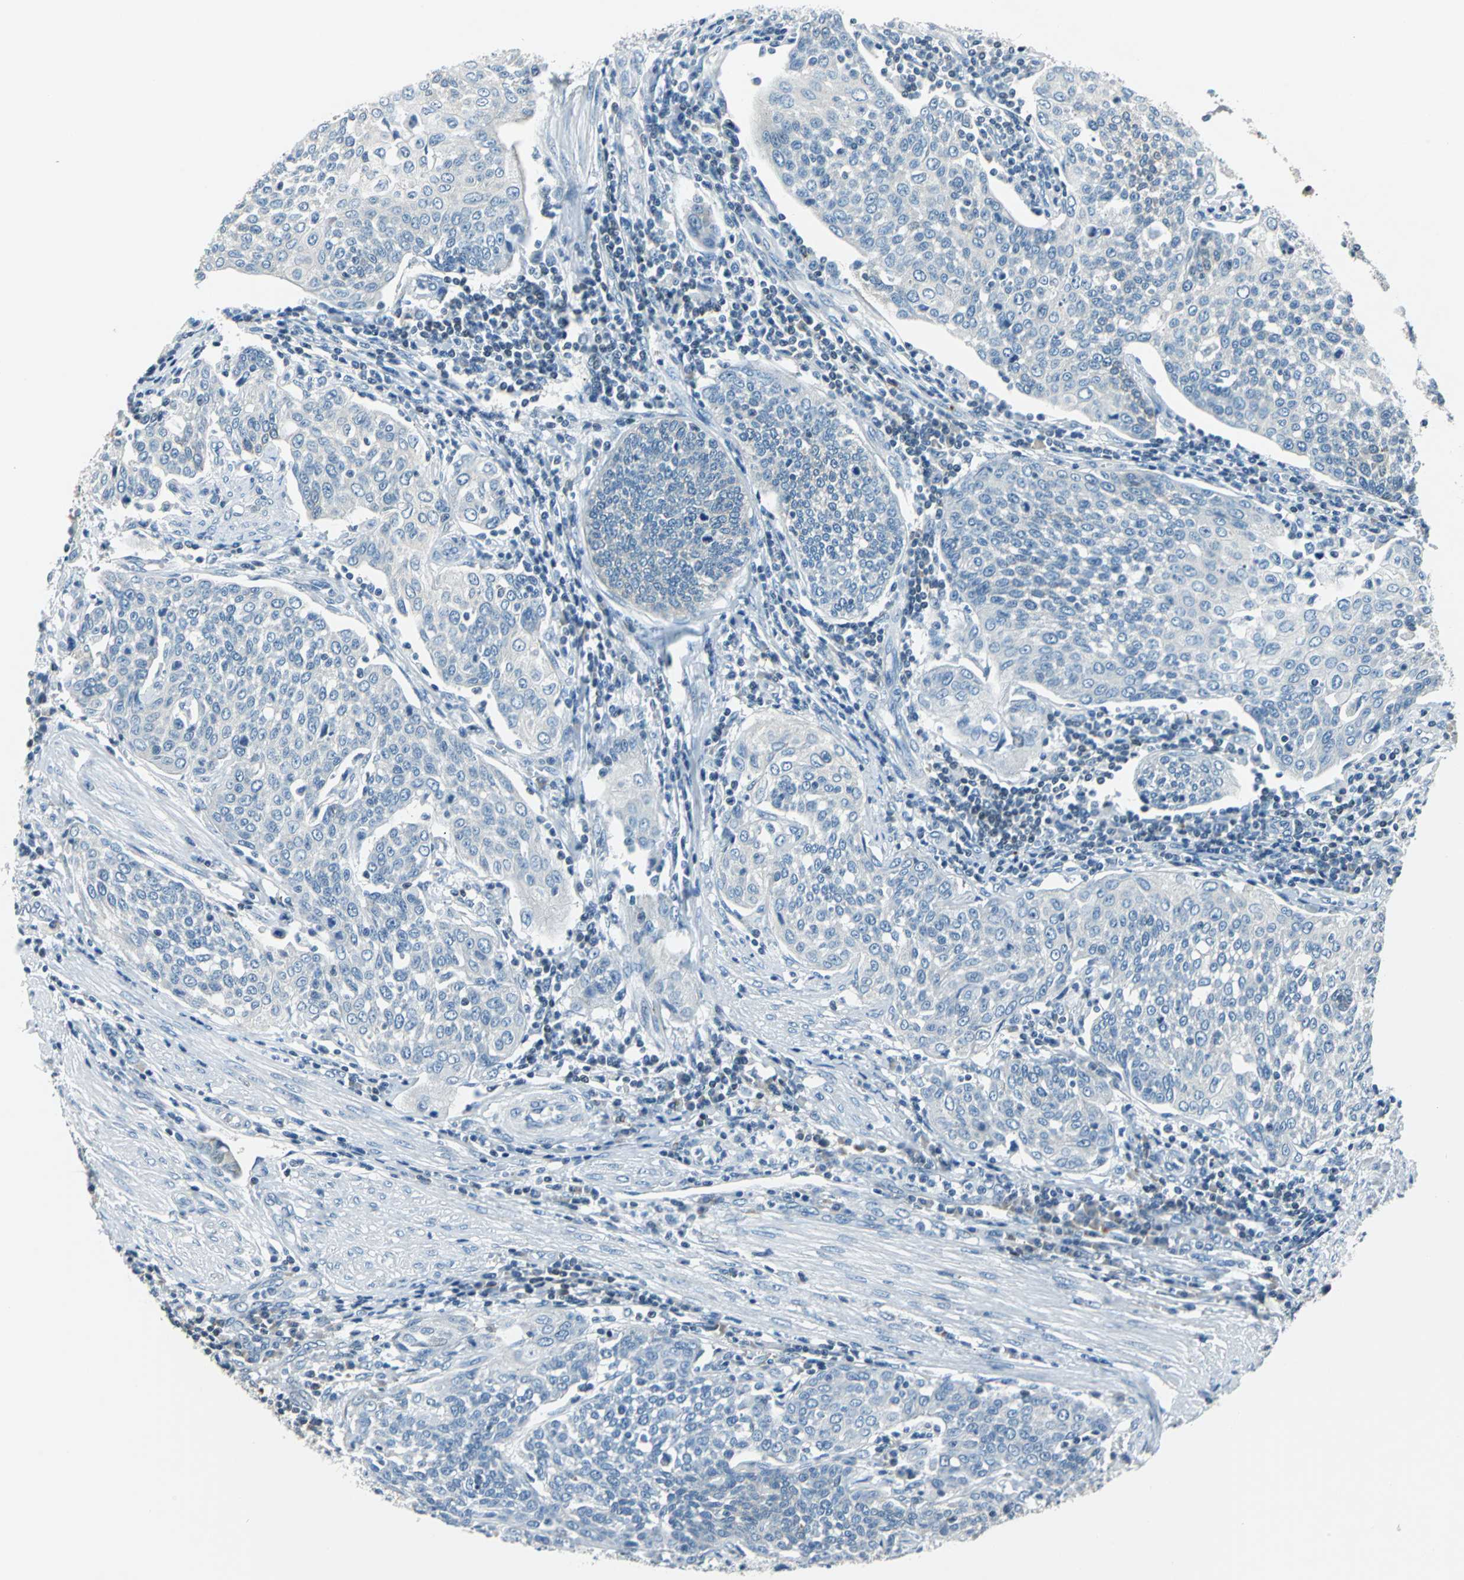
{"staining": {"intensity": "negative", "quantity": "none", "location": "none"}, "tissue": "cervical cancer", "cell_type": "Tumor cells", "image_type": "cancer", "snomed": [{"axis": "morphology", "description": "Squamous cell carcinoma, NOS"}, {"axis": "topography", "description": "Cervix"}], "caption": "Human cervical squamous cell carcinoma stained for a protein using immunohistochemistry exhibits no staining in tumor cells.", "gene": "HCFC2", "patient": {"sex": "female", "age": 34}}